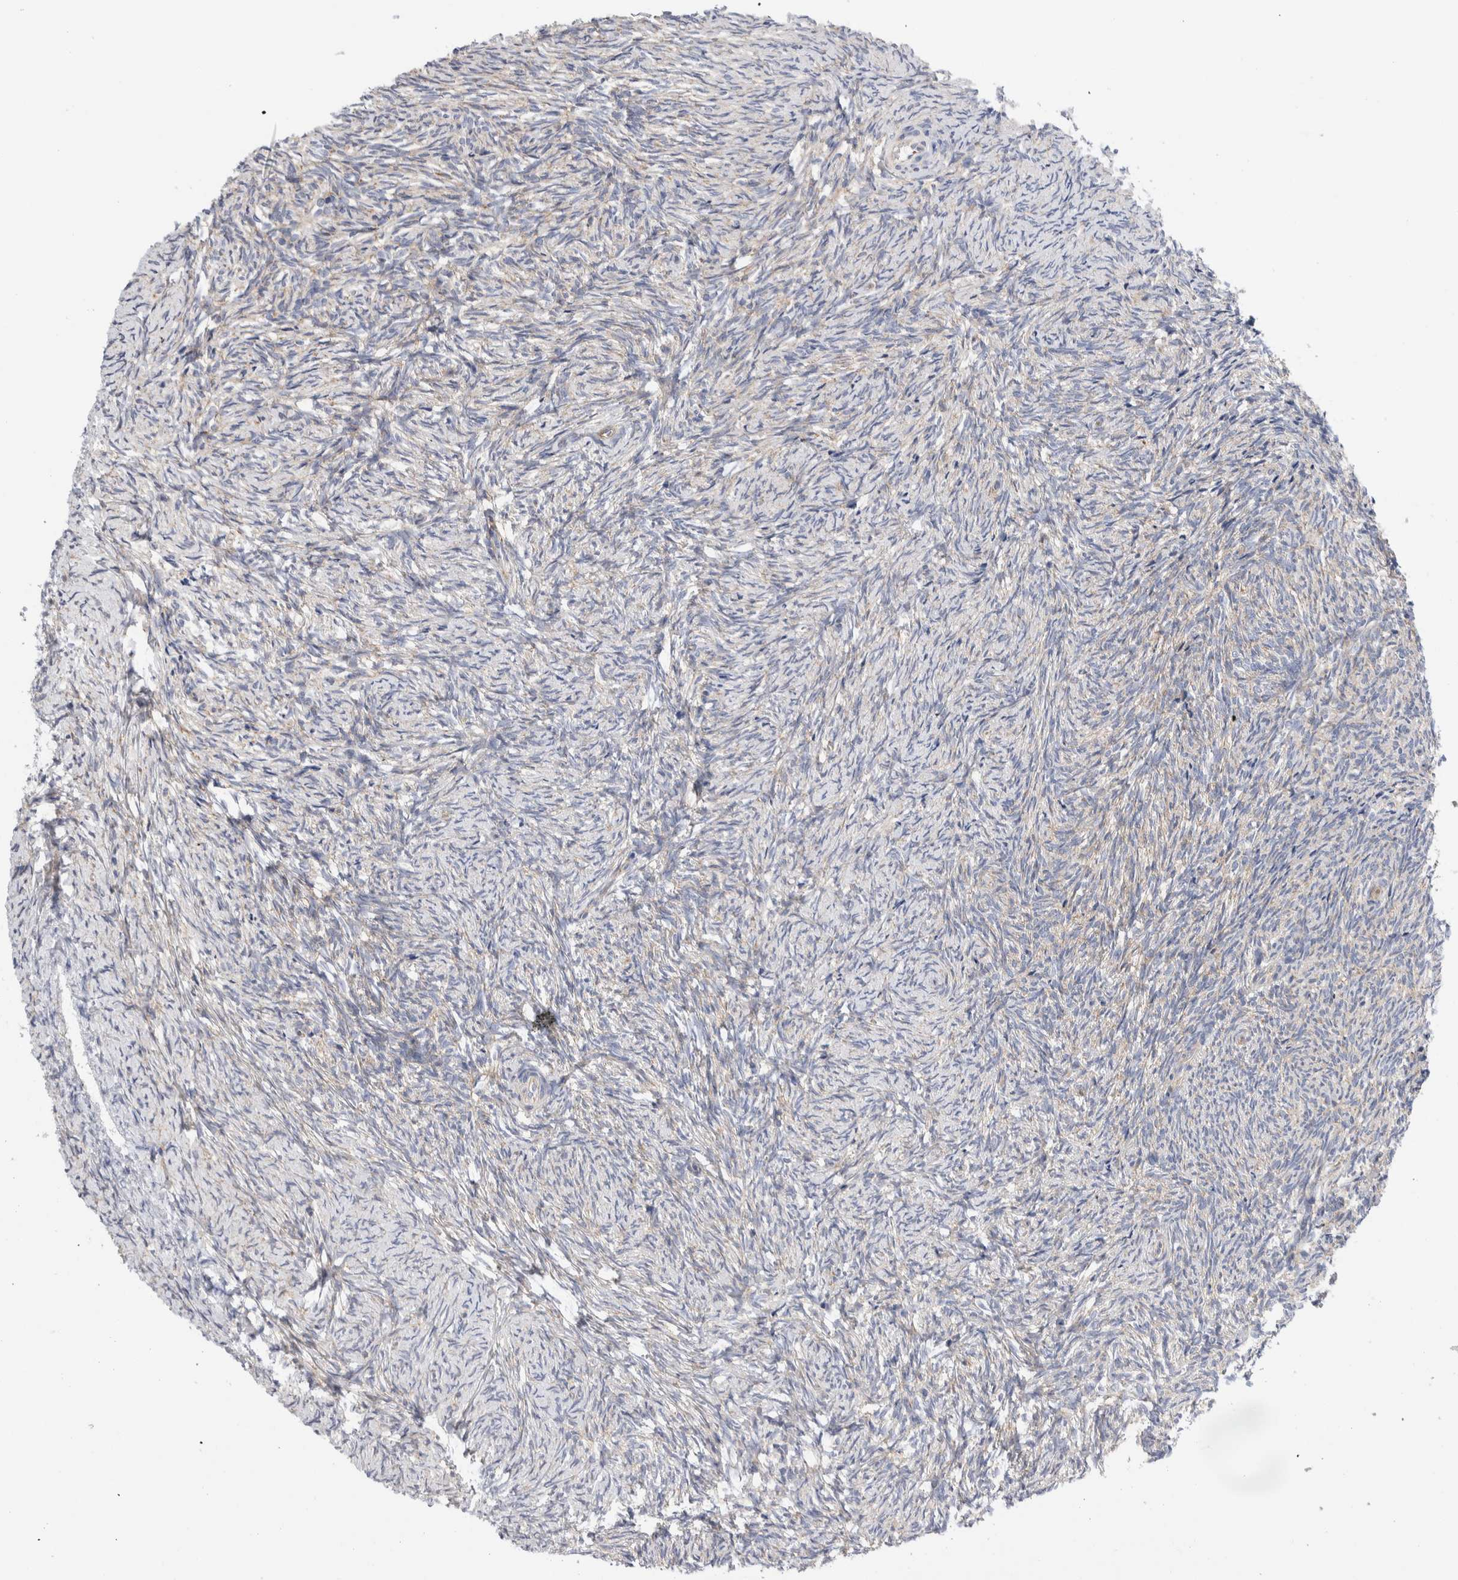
{"staining": {"intensity": "weak", "quantity": "<25%", "location": "cytoplasmic/membranous"}, "tissue": "ovary", "cell_type": "Ovarian stroma cells", "image_type": "normal", "snomed": [{"axis": "morphology", "description": "Normal tissue, NOS"}, {"axis": "topography", "description": "Ovary"}], "caption": "This is a image of immunohistochemistry (IHC) staining of normal ovary, which shows no staining in ovarian stroma cells.", "gene": "RACK1", "patient": {"sex": "female", "age": 41}}